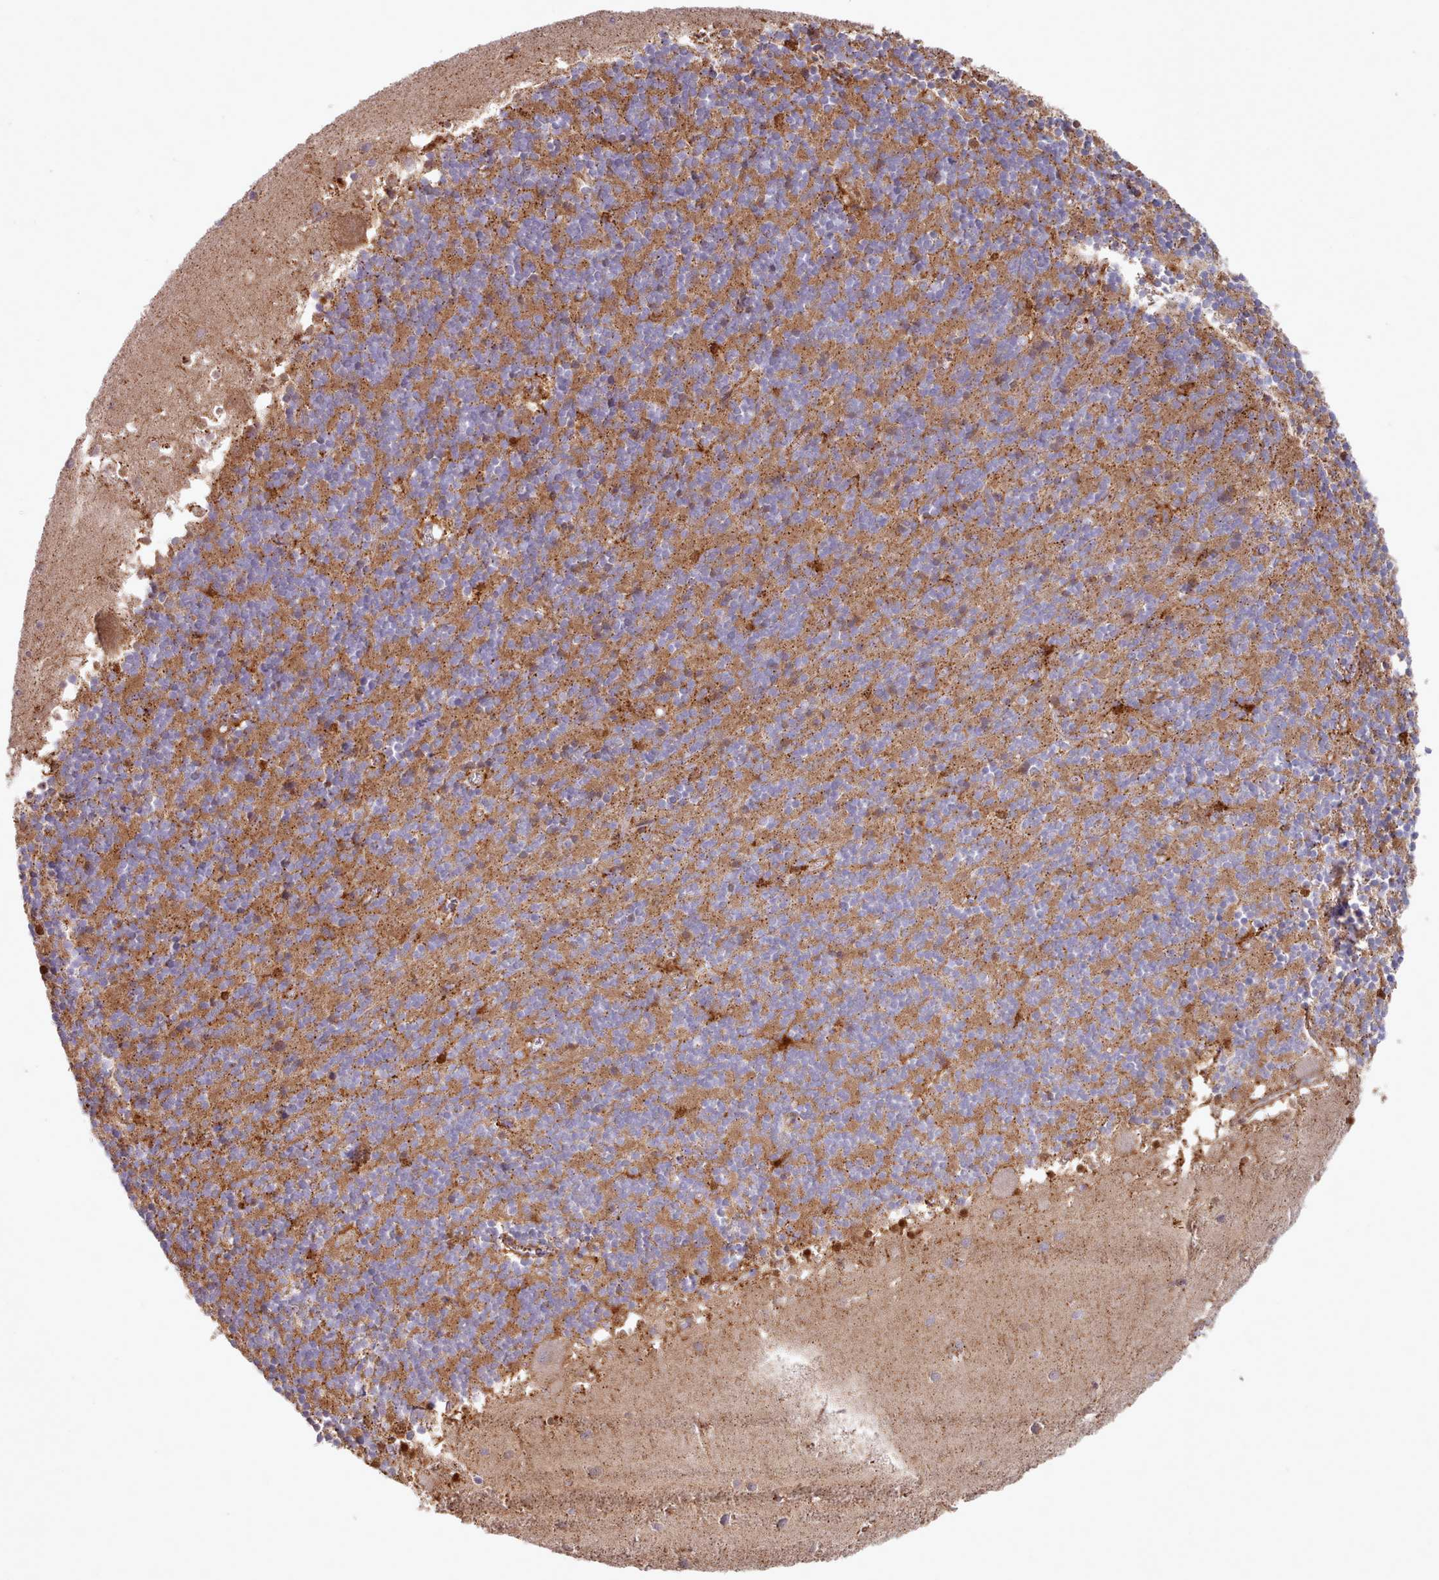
{"staining": {"intensity": "moderate", "quantity": "25%-75%", "location": "cytoplasmic/membranous"}, "tissue": "cerebellum", "cell_type": "Cells in granular layer", "image_type": "normal", "snomed": [{"axis": "morphology", "description": "Normal tissue, NOS"}, {"axis": "topography", "description": "Cerebellum"}], "caption": "Cerebellum stained for a protein exhibits moderate cytoplasmic/membranous positivity in cells in granular layer. (DAB (3,3'-diaminobenzidine) IHC, brown staining for protein, blue staining for nuclei).", "gene": "HSDL2", "patient": {"sex": "male", "age": 54}}